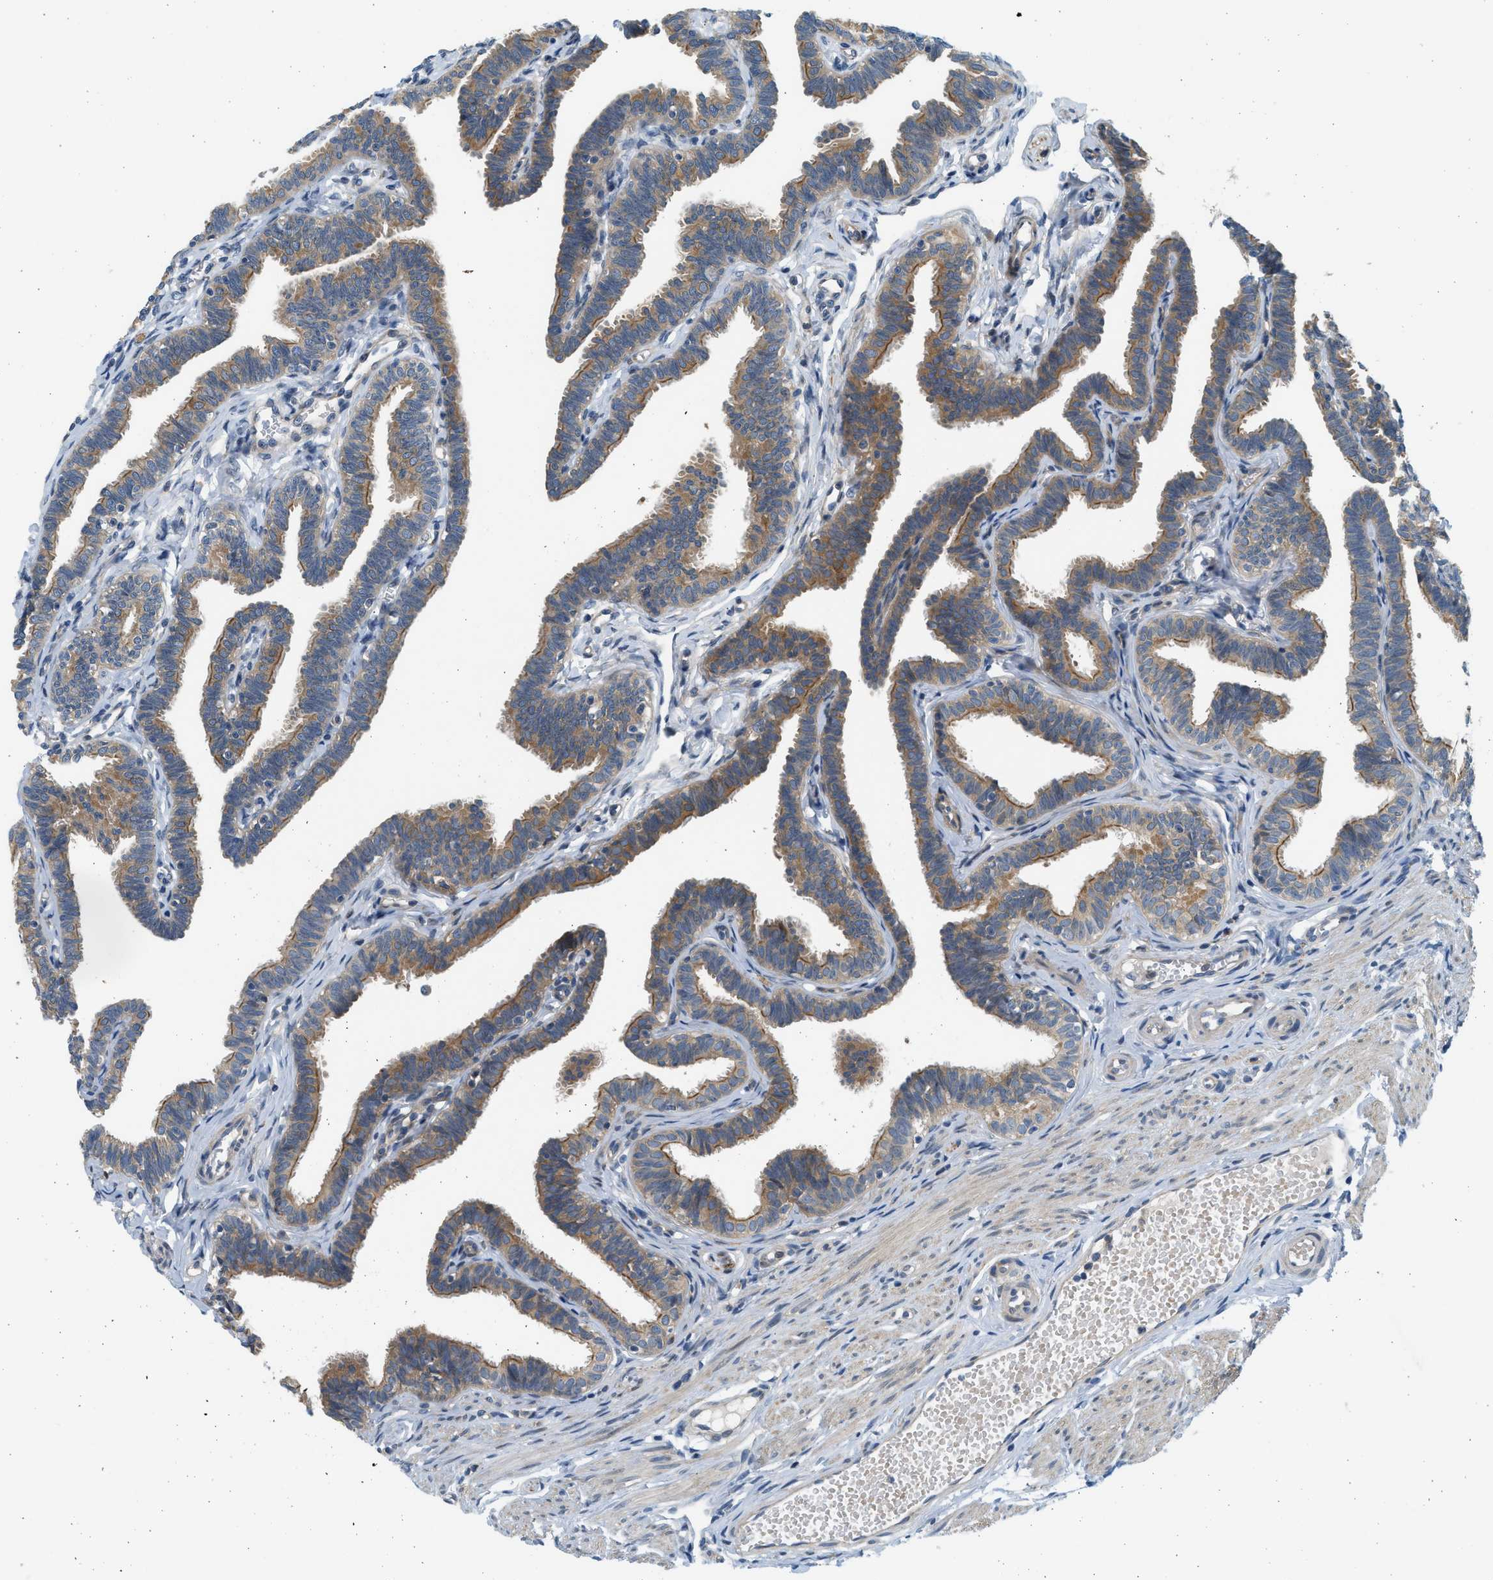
{"staining": {"intensity": "moderate", "quantity": ">75%", "location": "cytoplasmic/membranous"}, "tissue": "fallopian tube", "cell_type": "Glandular cells", "image_type": "normal", "snomed": [{"axis": "morphology", "description": "Normal tissue, NOS"}, {"axis": "topography", "description": "Fallopian tube"}, {"axis": "topography", "description": "Ovary"}], "caption": "Glandular cells demonstrate moderate cytoplasmic/membranous staining in about >75% of cells in benign fallopian tube. The protein of interest is shown in brown color, while the nuclei are stained blue.", "gene": "KDELR2", "patient": {"sex": "female", "age": 23}}